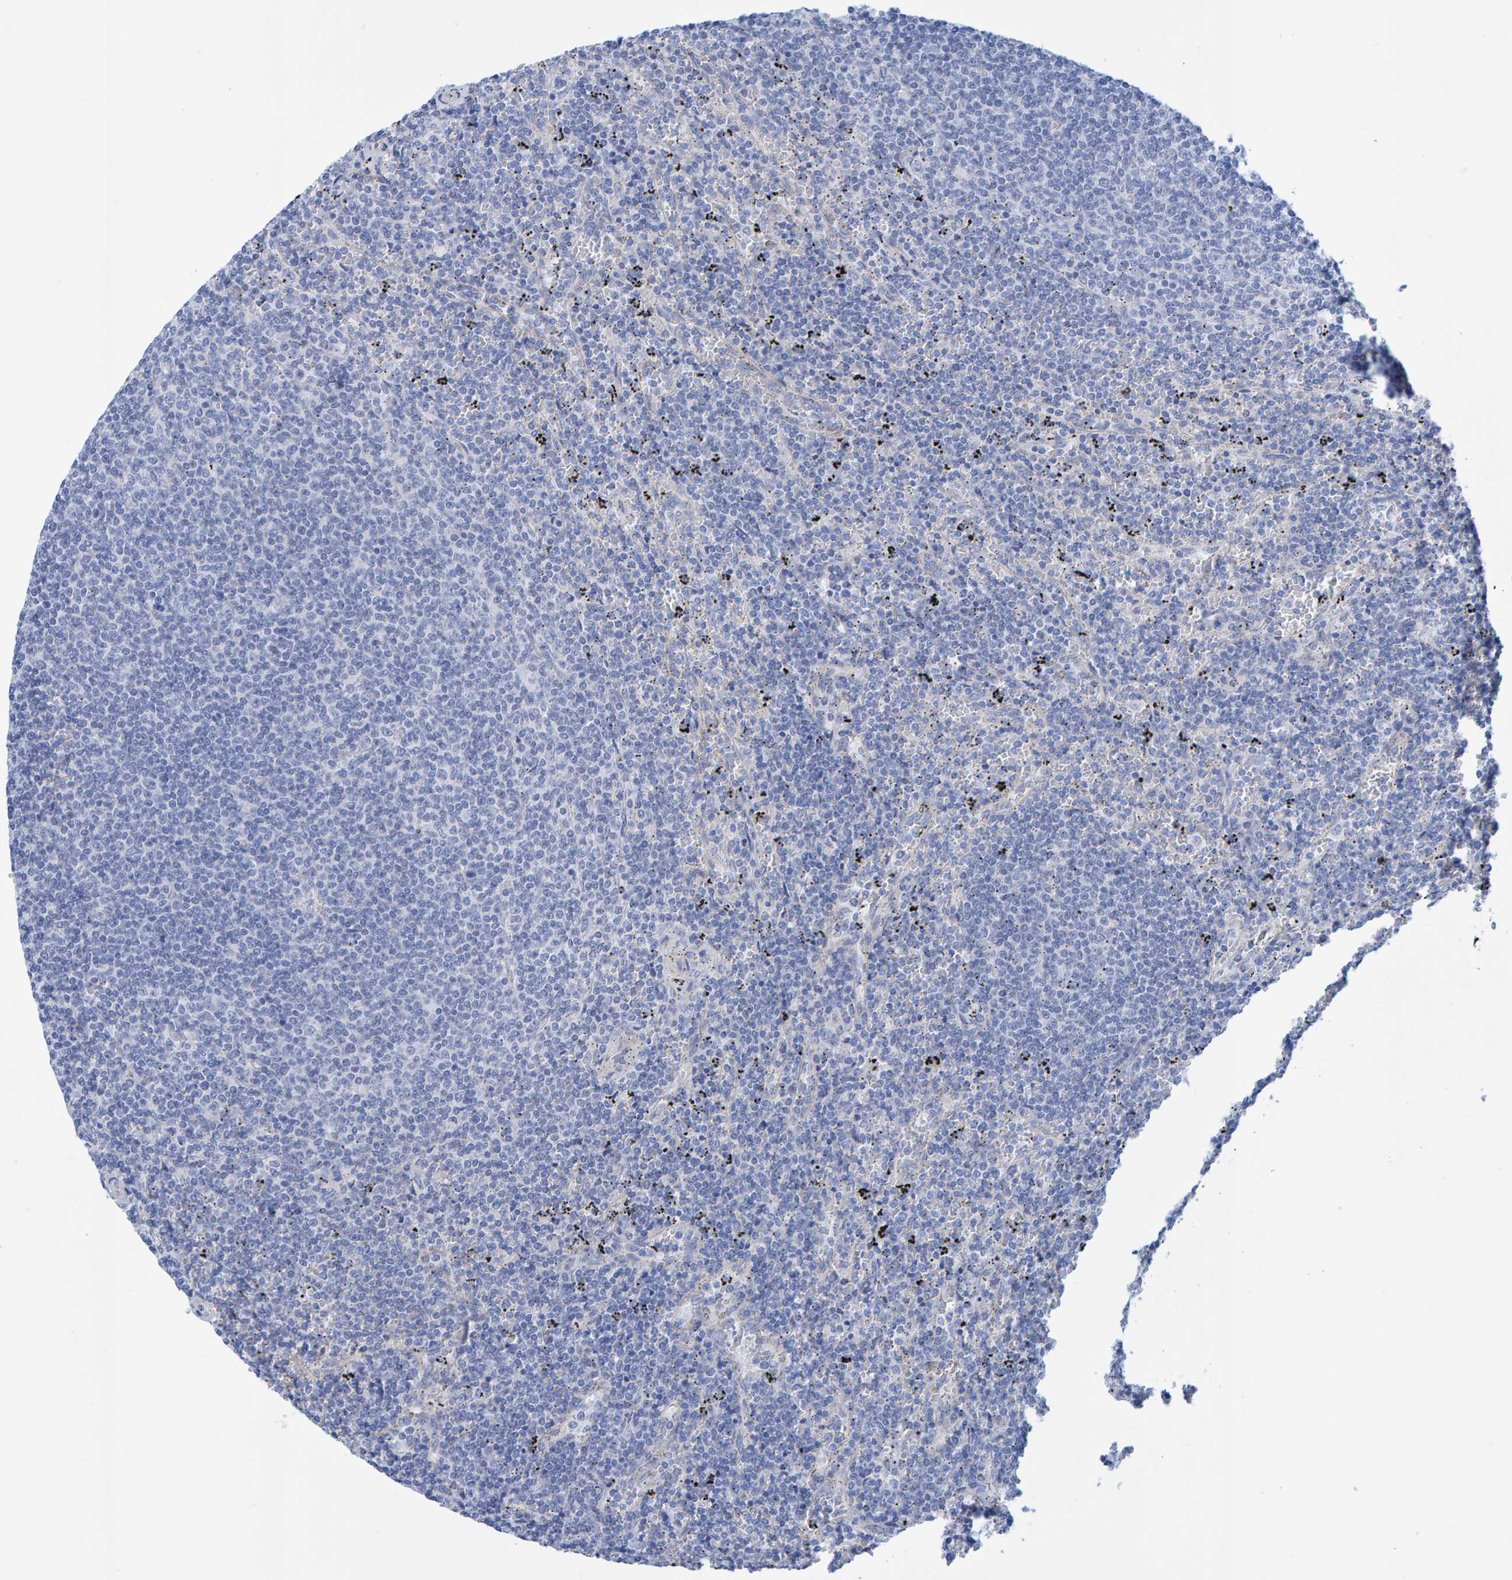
{"staining": {"intensity": "negative", "quantity": "none", "location": "none"}, "tissue": "lymphoma", "cell_type": "Tumor cells", "image_type": "cancer", "snomed": [{"axis": "morphology", "description": "Malignant lymphoma, non-Hodgkin's type, Low grade"}, {"axis": "topography", "description": "Spleen"}], "caption": "DAB (3,3'-diaminobenzidine) immunohistochemical staining of human lymphoma reveals no significant staining in tumor cells. (DAB (3,3'-diaminobenzidine) immunohistochemistry (IHC) visualized using brightfield microscopy, high magnification).", "gene": "JAKMIP3", "patient": {"sex": "female", "age": 50}}